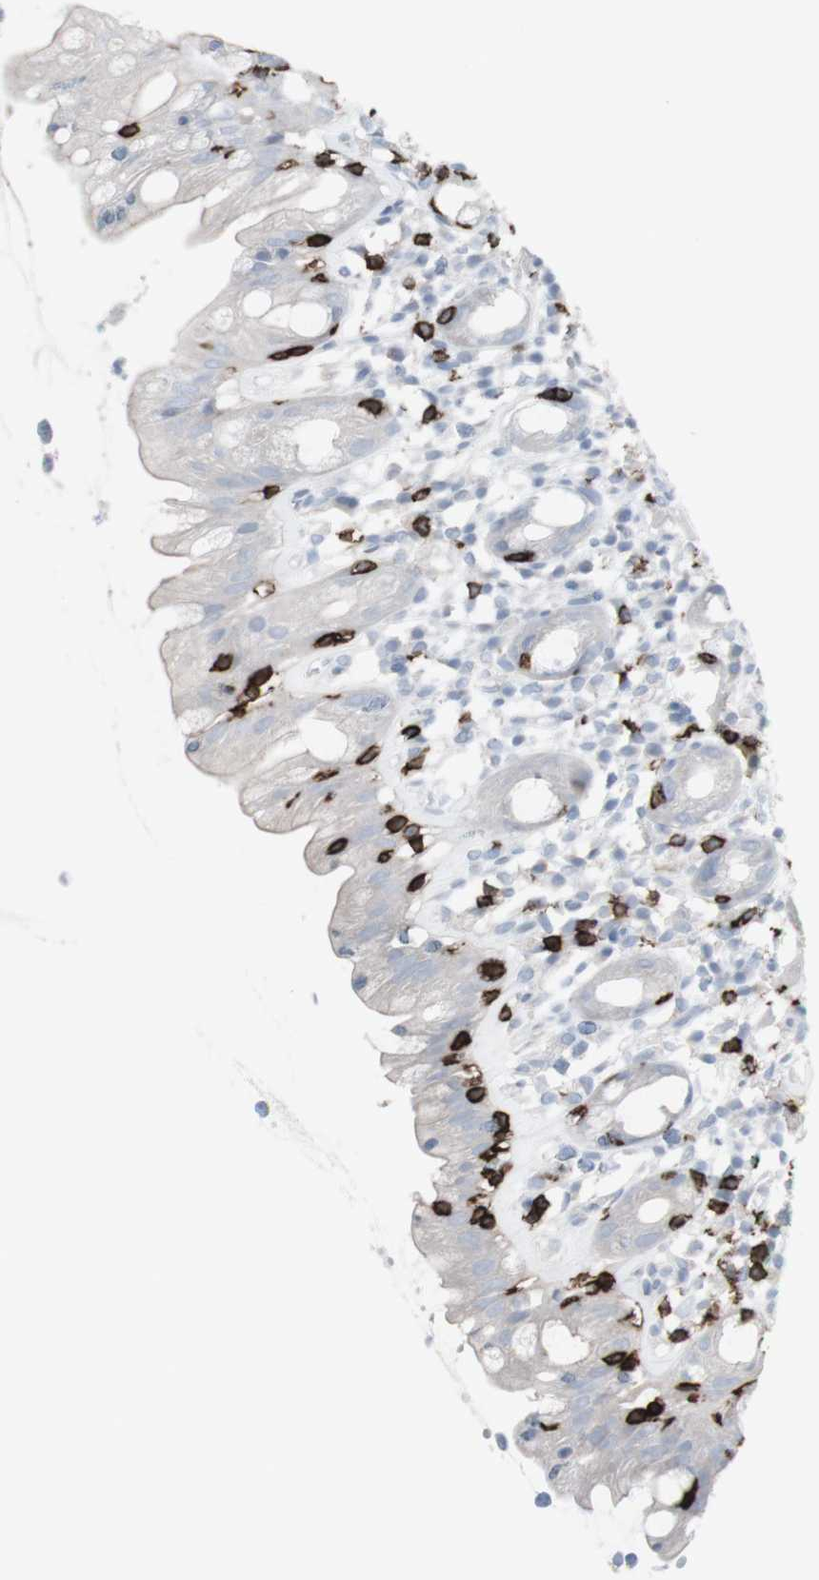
{"staining": {"intensity": "negative", "quantity": "none", "location": "none"}, "tissue": "rectum", "cell_type": "Glandular cells", "image_type": "normal", "snomed": [{"axis": "morphology", "description": "Normal tissue, NOS"}, {"axis": "topography", "description": "Rectum"}], "caption": "Immunohistochemistry (IHC) of normal rectum demonstrates no expression in glandular cells.", "gene": "CD247", "patient": {"sex": "male", "age": 44}}